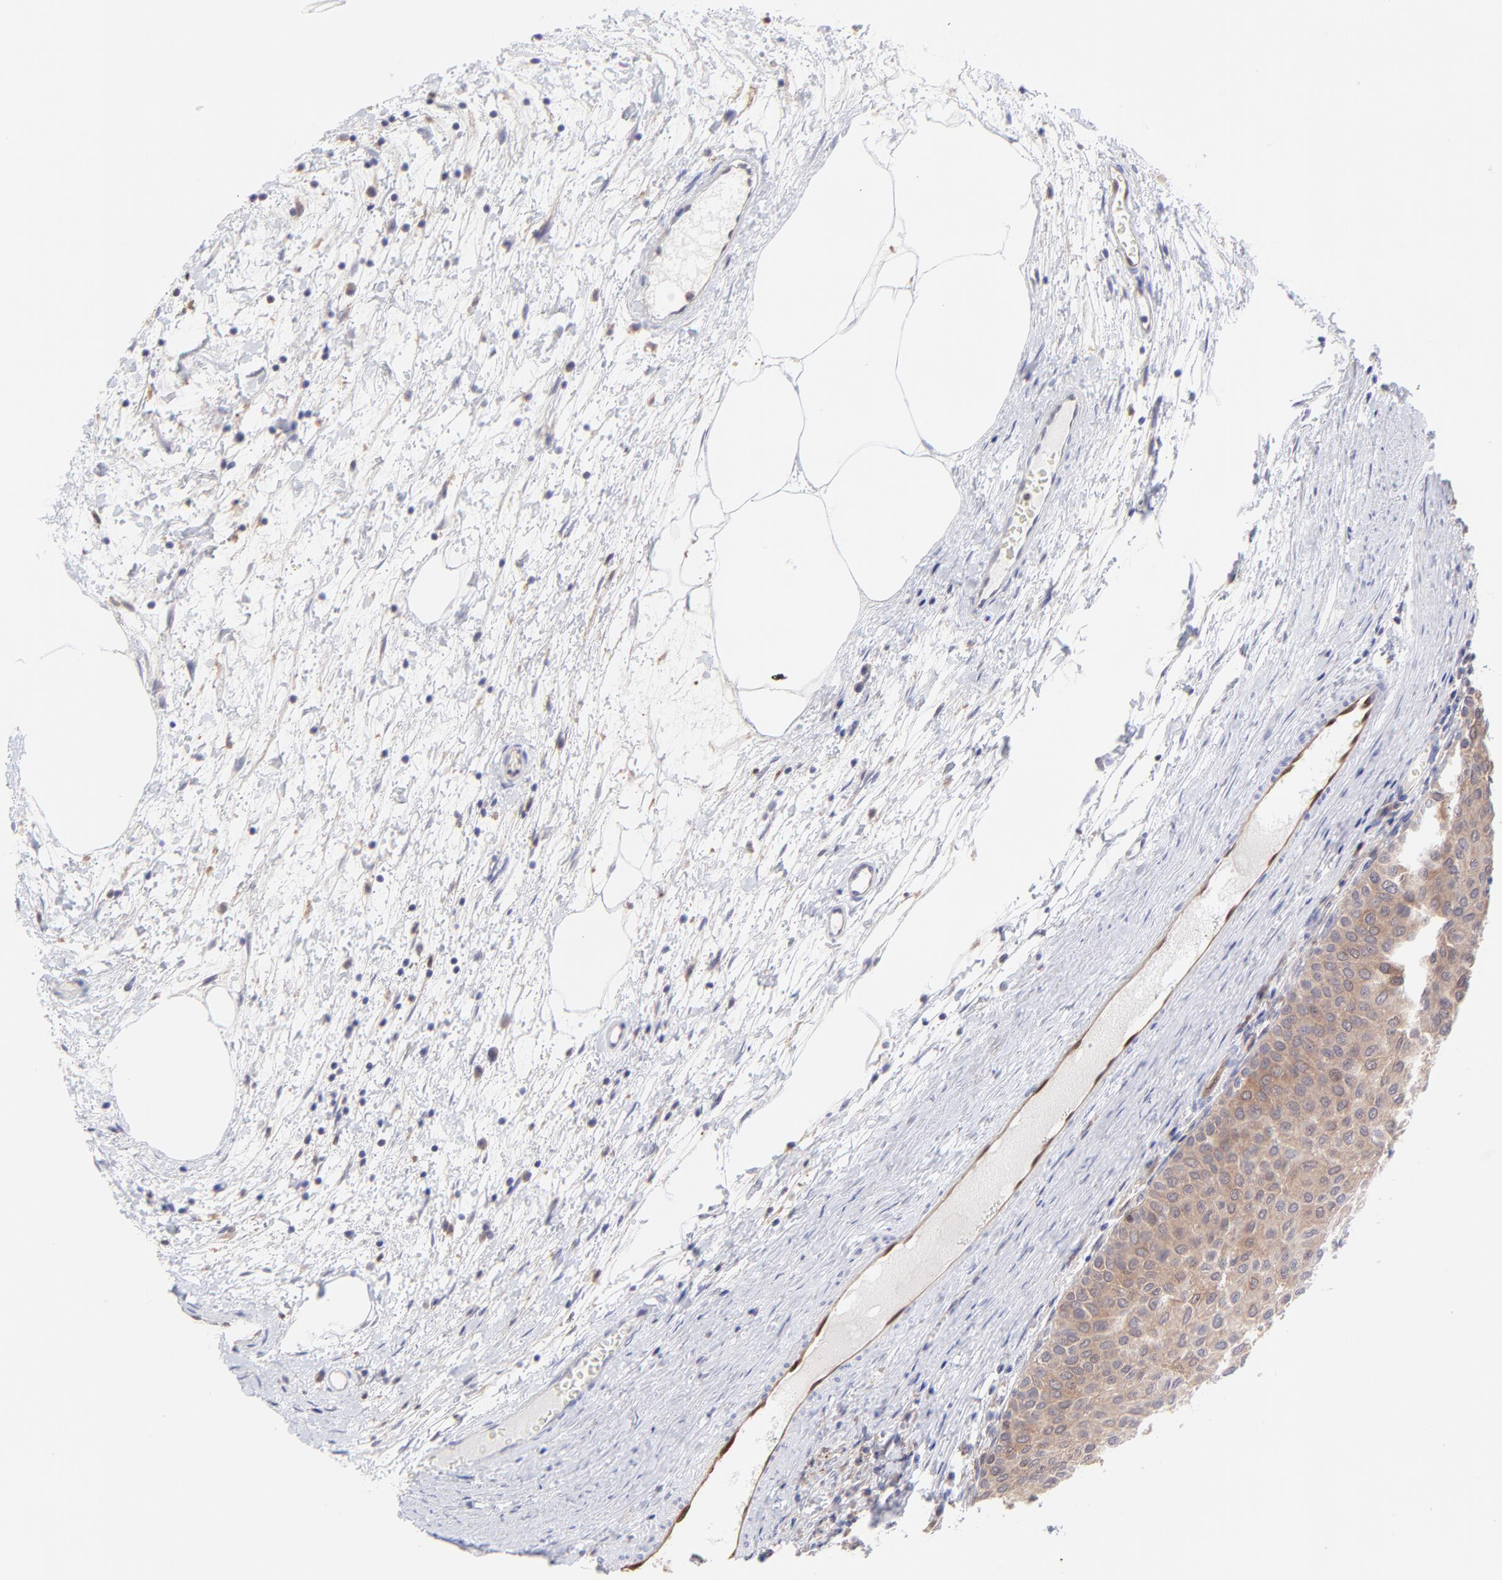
{"staining": {"intensity": "moderate", "quantity": ">75%", "location": "cytoplasmic/membranous"}, "tissue": "urothelial cancer", "cell_type": "Tumor cells", "image_type": "cancer", "snomed": [{"axis": "morphology", "description": "Urothelial carcinoma, Low grade"}, {"axis": "topography", "description": "Urinary bladder"}], "caption": "Human urothelial carcinoma (low-grade) stained for a protein (brown) reveals moderate cytoplasmic/membranous positive positivity in approximately >75% of tumor cells.", "gene": "HYAL1", "patient": {"sex": "male", "age": 64}}